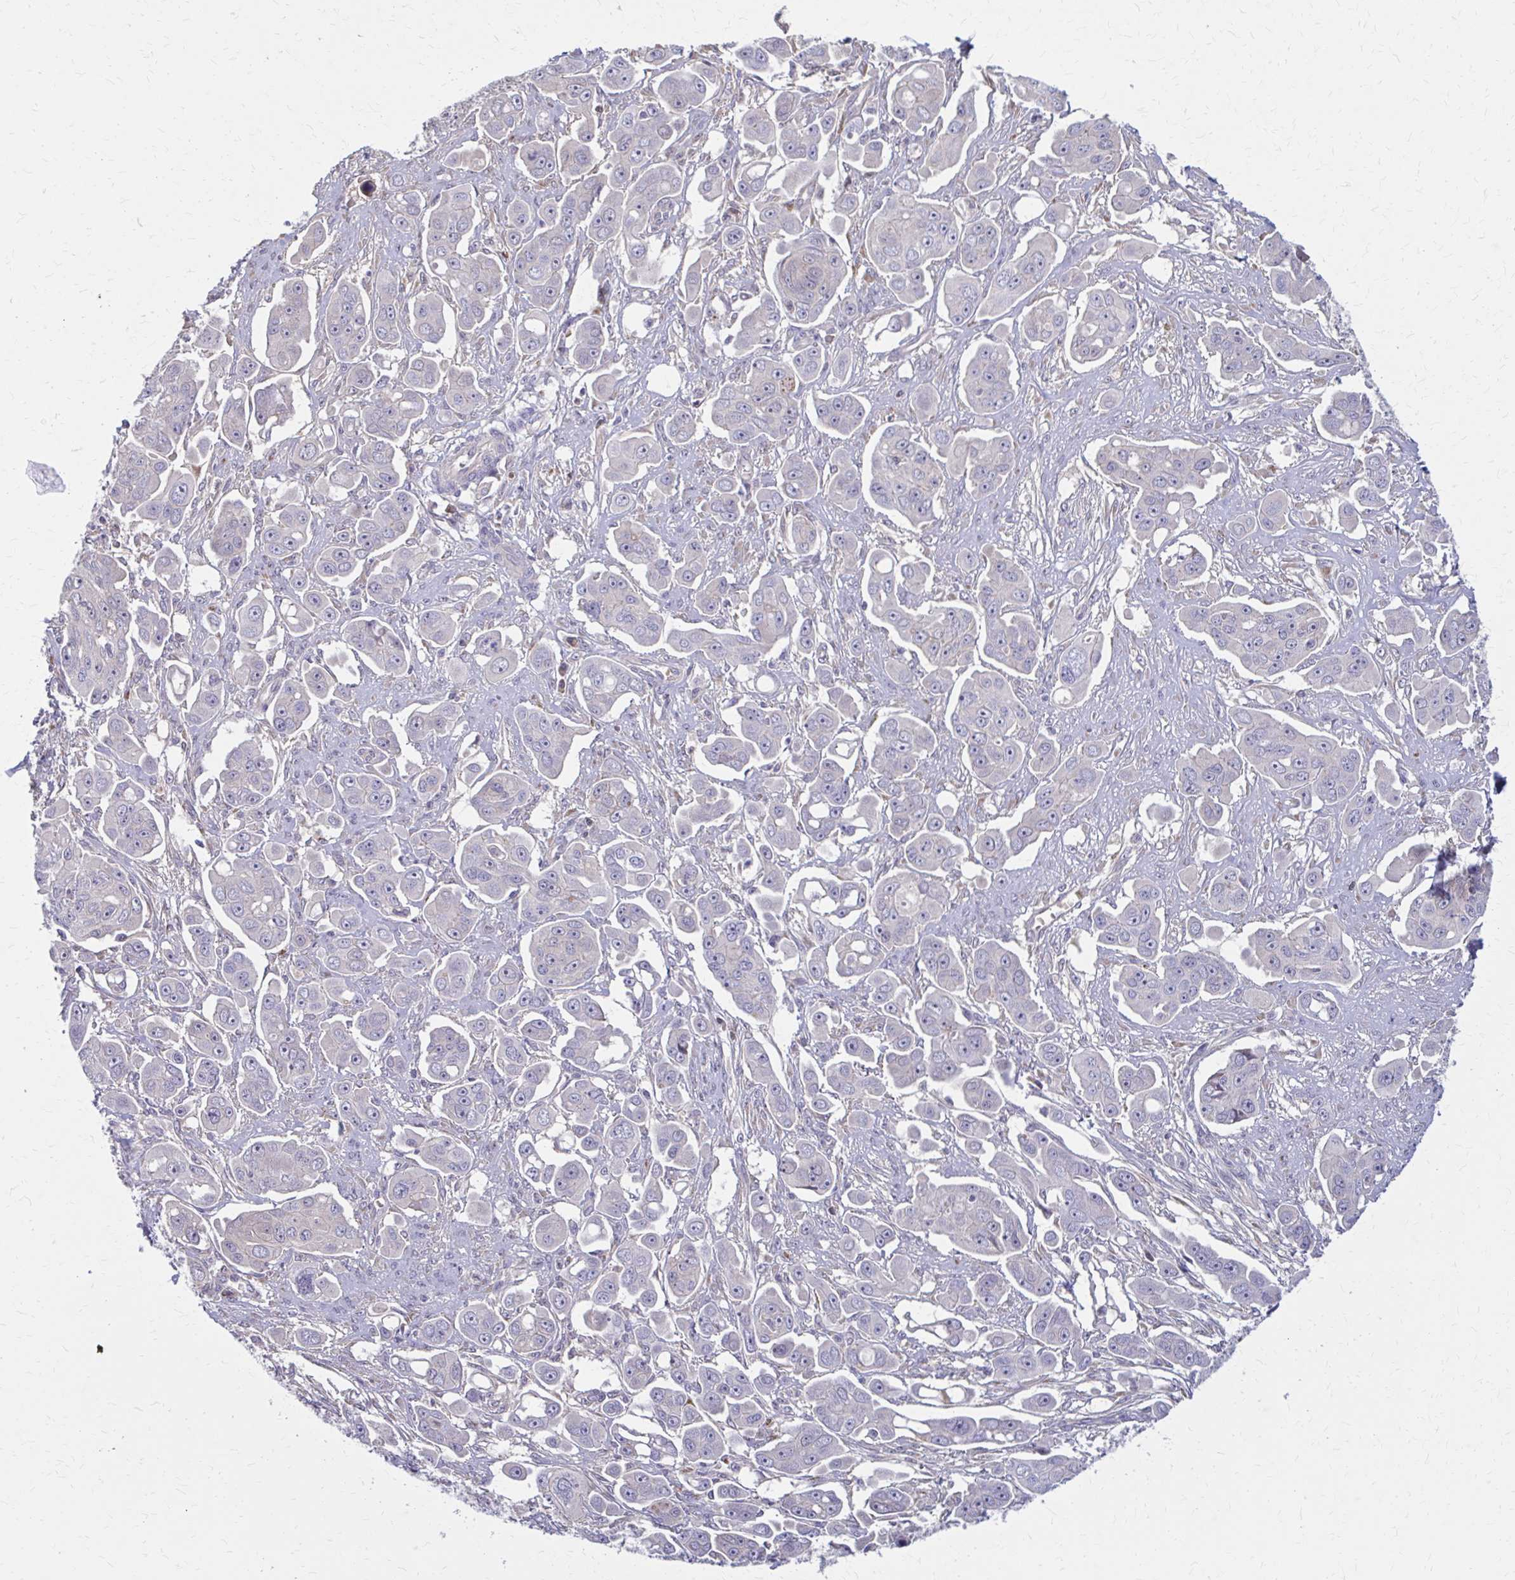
{"staining": {"intensity": "weak", "quantity": "<25%", "location": "nuclear"}, "tissue": "ovarian cancer", "cell_type": "Tumor cells", "image_type": "cancer", "snomed": [{"axis": "morphology", "description": "Carcinoma, endometroid"}, {"axis": "topography", "description": "Ovary"}], "caption": "Tumor cells show no significant positivity in endometroid carcinoma (ovarian). Nuclei are stained in blue.", "gene": "IFI44L", "patient": {"sex": "female", "age": 70}}